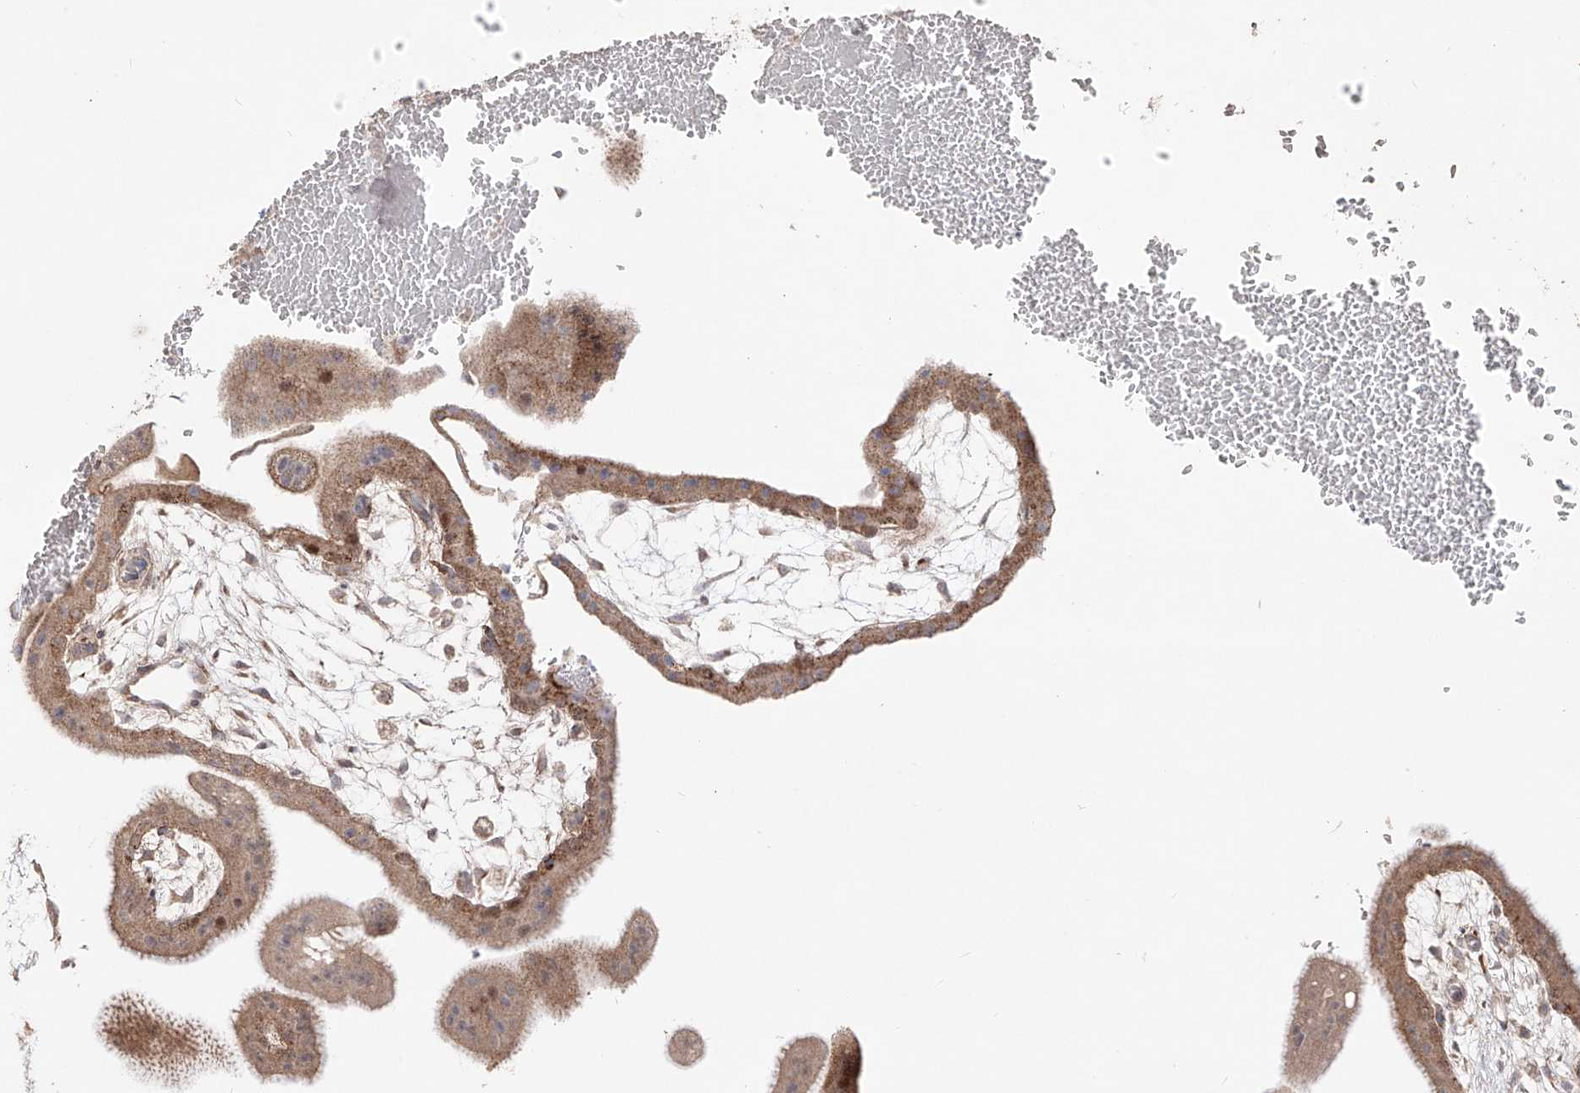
{"staining": {"intensity": "moderate", "quantity": ">75%", "location": "cytoplasmic/membranous"}, "tissue": "placenta", "cell_type": "Decidual cells", "image_type": "normal", "snomed": [{"axis": "morphology", "description": "Normal tissue, NOS"}, {"axis": "topography", "description": "Placenta"}], "caption": "This histopathology image reveals benign placenta stained with immunohistochemistry (IHC) to label a protein in brown. The cytoplasmic/membranous of decidual cells show moderate positivity for the protein. Nuclei are counter-stained blue.", "gene": "YKT6", "patient": {"sex": "female", "age": 35}}